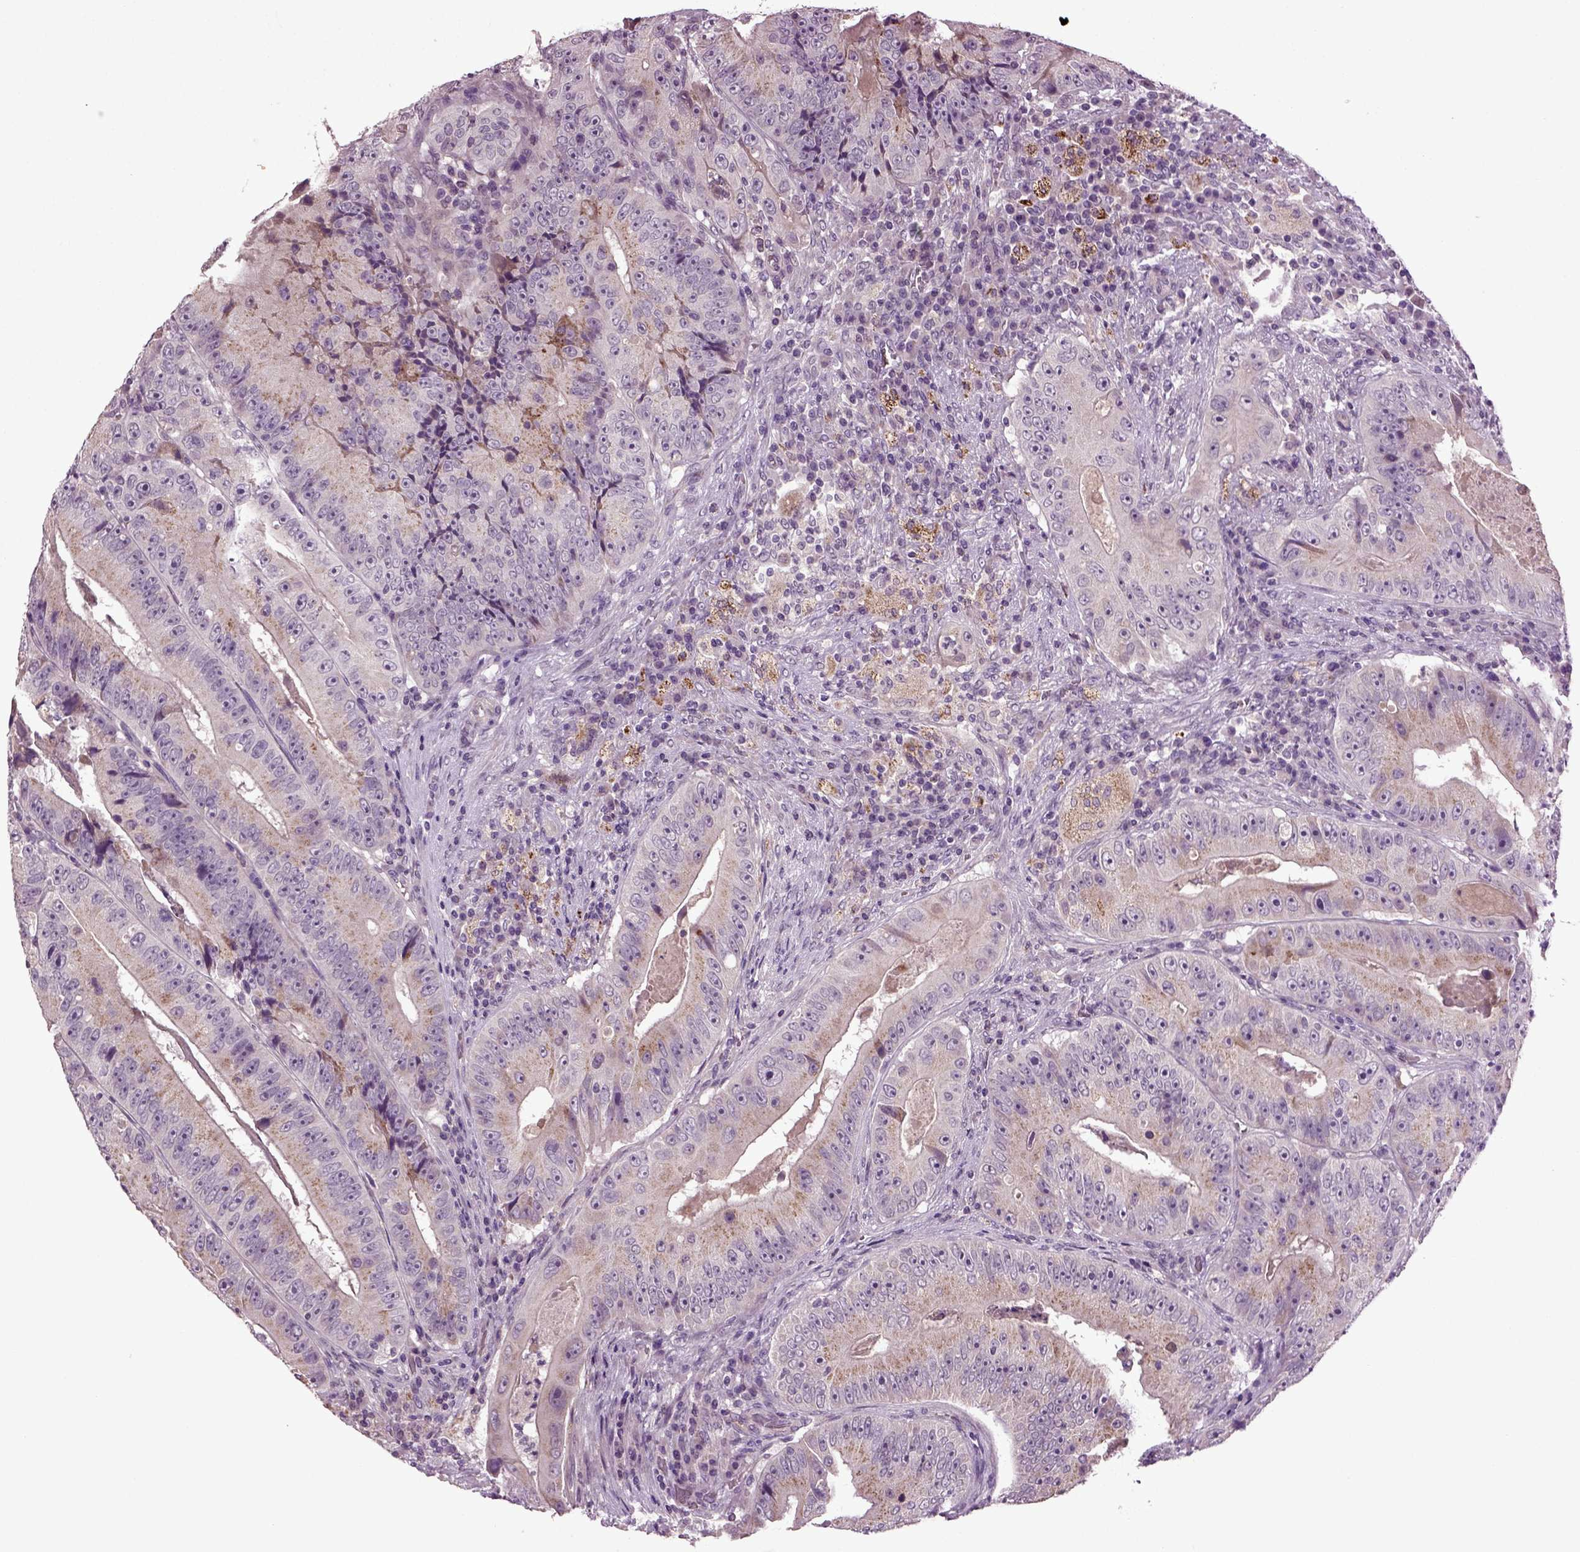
{"staining": {"intensity": "moderate", "quantity": "25%-75%", "location": "cytoplasmic/membranous"}, "tissue": "colorectal cancer", "cell_type": "Tumor cells", "image_type": "cancer", "snomed": [{"axis": "morphology", "description": "Adenocarcinoma, NOS"}, {"axis": "topography", "description": "Colon"}], "caption": "Moderate cytoplasmic/membranous staining for a protein is present in about 25%-75% of tumor cells of adenocarcinoma (colorectal) using IHC.", "gene": "SLC17A6", "patient": {"sex": "female", "age": 86}}